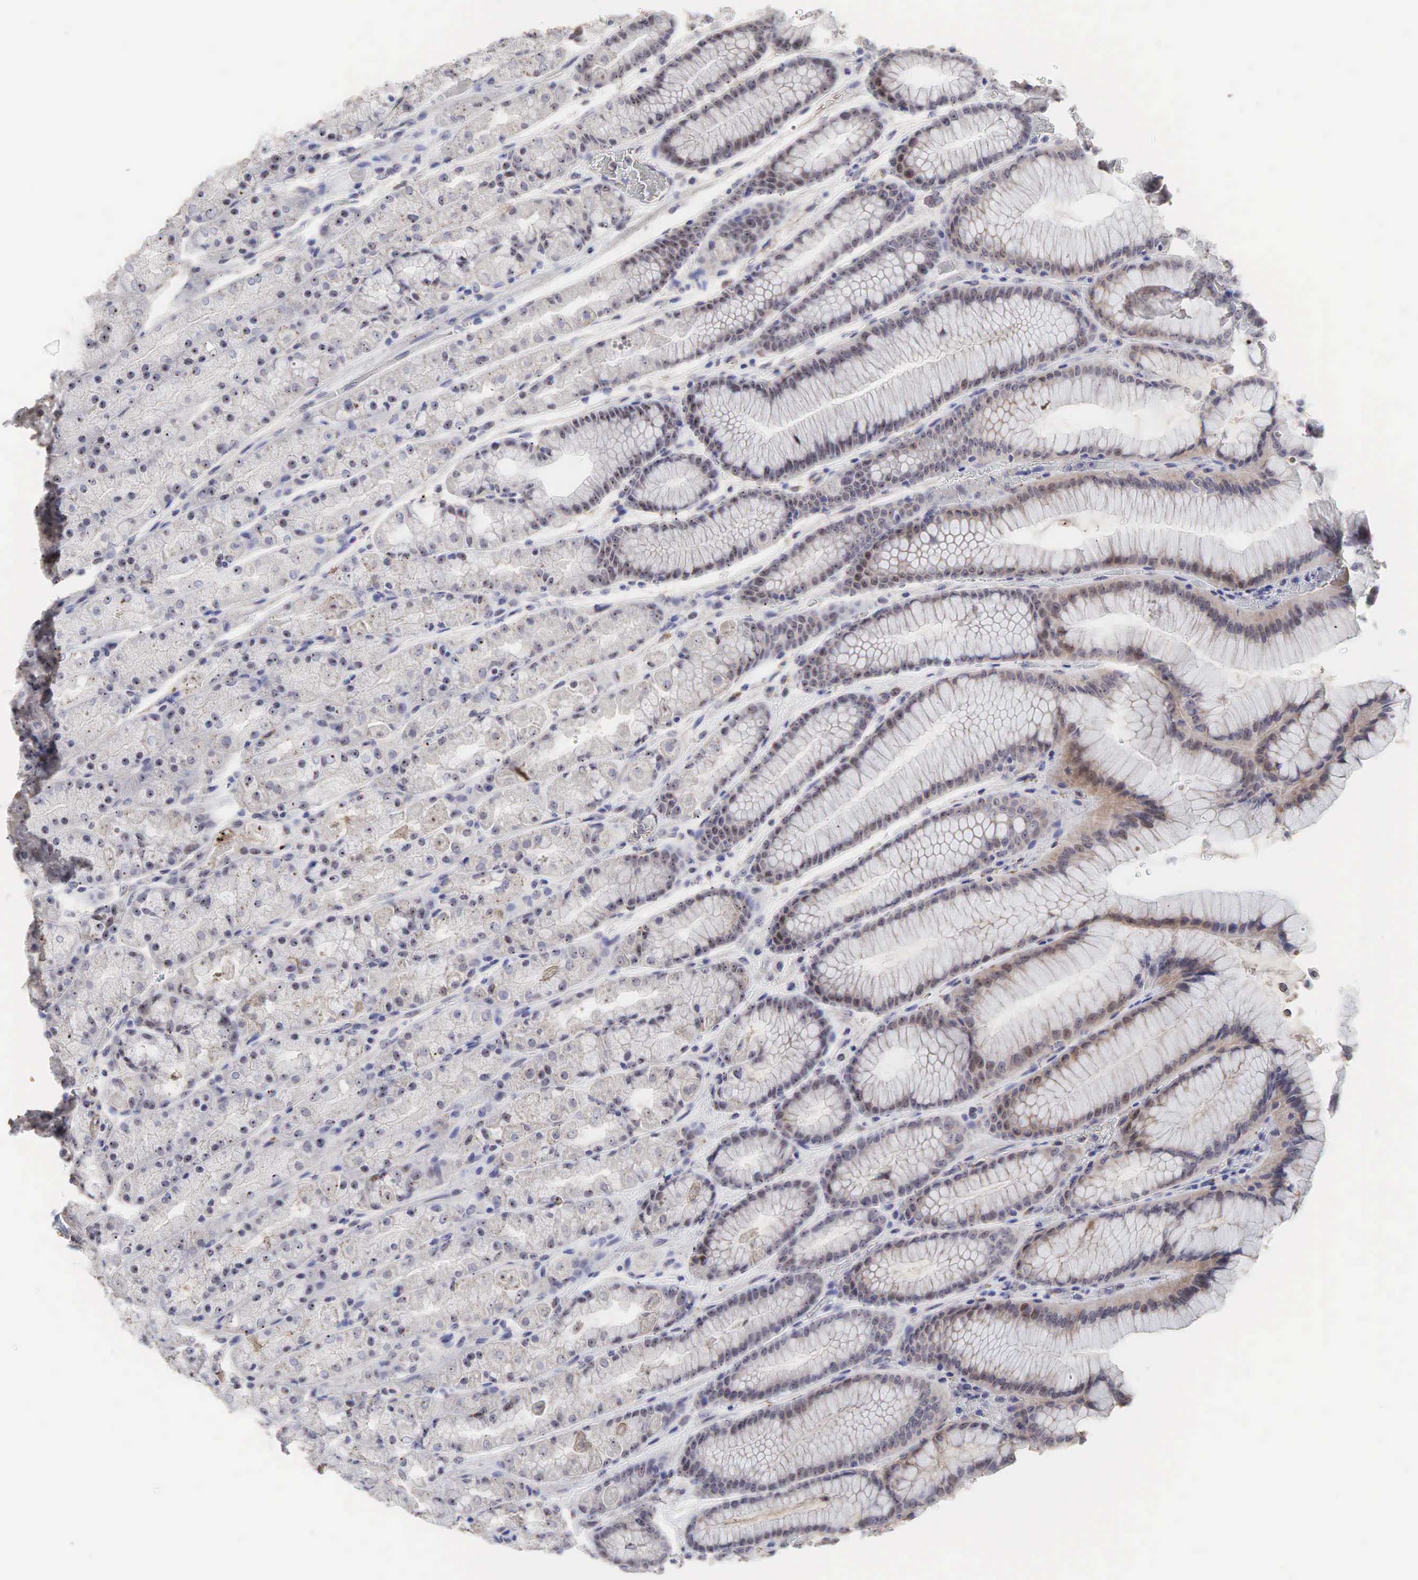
{"staining": {"intensity": "moderate", "quantity": "25%-75%", "location": "cytoplasmic/membranous,nuclear"}, "tissue": "stomach", "cell_type": "Glandular cells", "image_type": "normal", "snomed": [{"axis": "morphology", "description": "Normal tissue, NOS"}, {"axis": "topography", "description": "Stomach, upper"}], "caption": "High-magnification brightfield microscopy of benign stomach stained with DAB (3,3'-diaminobenzidine) (brown) and counterstained with hematoxylin (blue). glandular cells exhibit moderate cytoplasmic/membranous,nuclear positivity is appreciated in approximately25%-75% of cells. Using DAB (brown) and hematoxylin (blue) stains, captured at high magnification using brightfield microscopy.", "gene": "DKC1", "patient": {"sex": "male", "age": 72}}